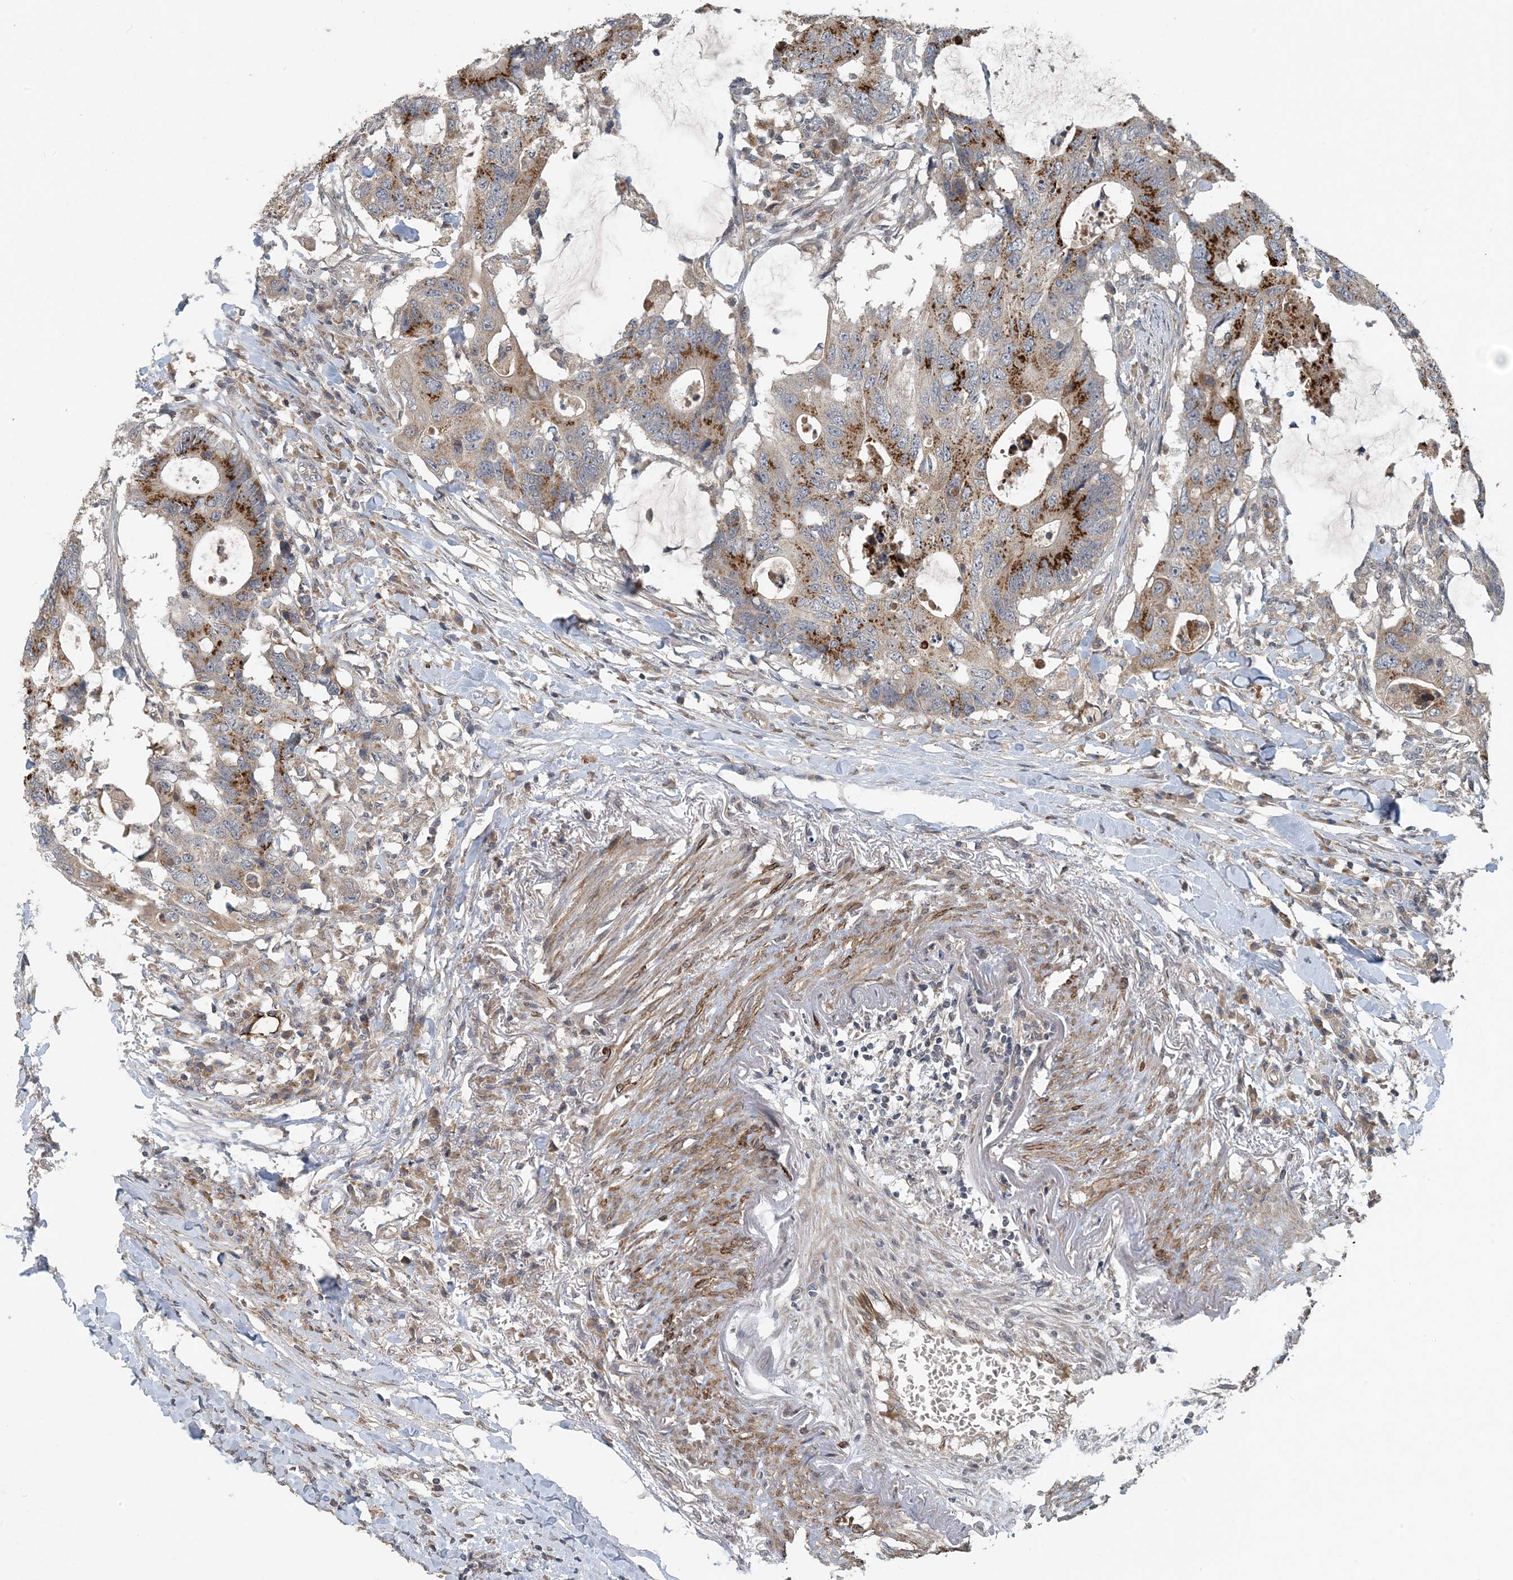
{"staining": {"intensity": "strong", "quantity": "25%-75%", "location": "cytoplasmic/membranous"}, "tissue": "colorectal cancer", "cell_type": "Tumor cells", "image_type": "cancer", "snomed": [{"axis": "morphology", "description": "Adenocarcinoma, NOS"}, {"axis": "topography", "description": "Colon"}], "caption": "Immunohistochemical staining of human colorectal adenocarcinoma exhibits high levels of strong cytoplasmic/membranous protein expression in about 25%-75% of tumor cells. (Brightfield microscopy of DAB IHC at high magnification).", "gene": "MYO9B", "patient": {"sex": "male", "age": 71}}